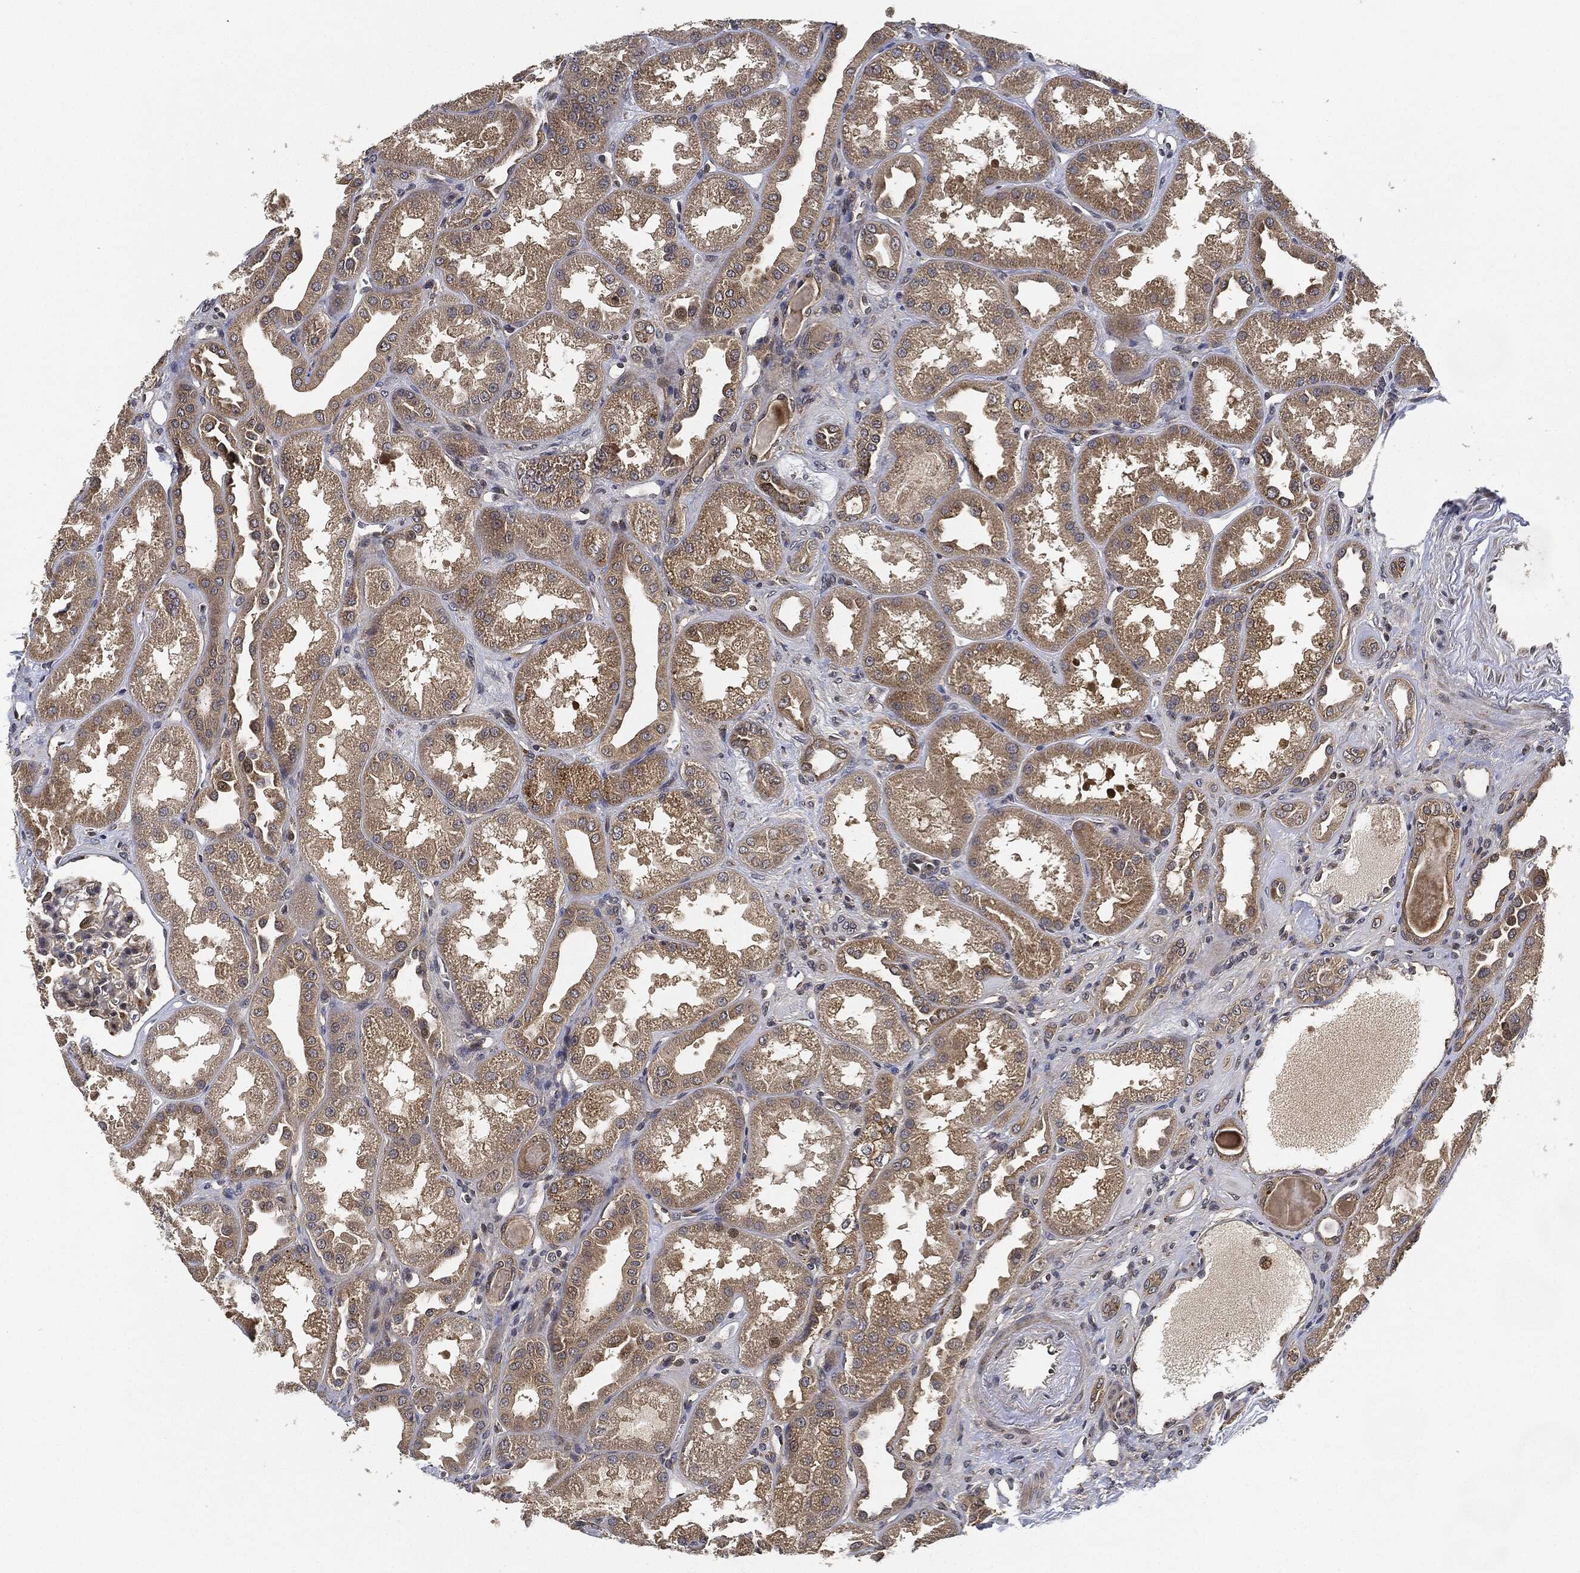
{"staining": {"intensity": "negative", "quantity": "none", "location": "none"}, "tissue": "kidney", "cell_type": "Cells in glomeruli", "image_type": "normal", "snomed": [{"axis": "morphology", "description": "Normal tissue, NOS"}, {"axis": "topography", "description": "Kidney"}], "caption": "An immunohistochemistry (IHC) photomicrograph of normal kidney is shown. There is no staining in cells in glomeruli of kidney.", "gene": "MLST8", "patient": {"sex": "male", "age": 61}}